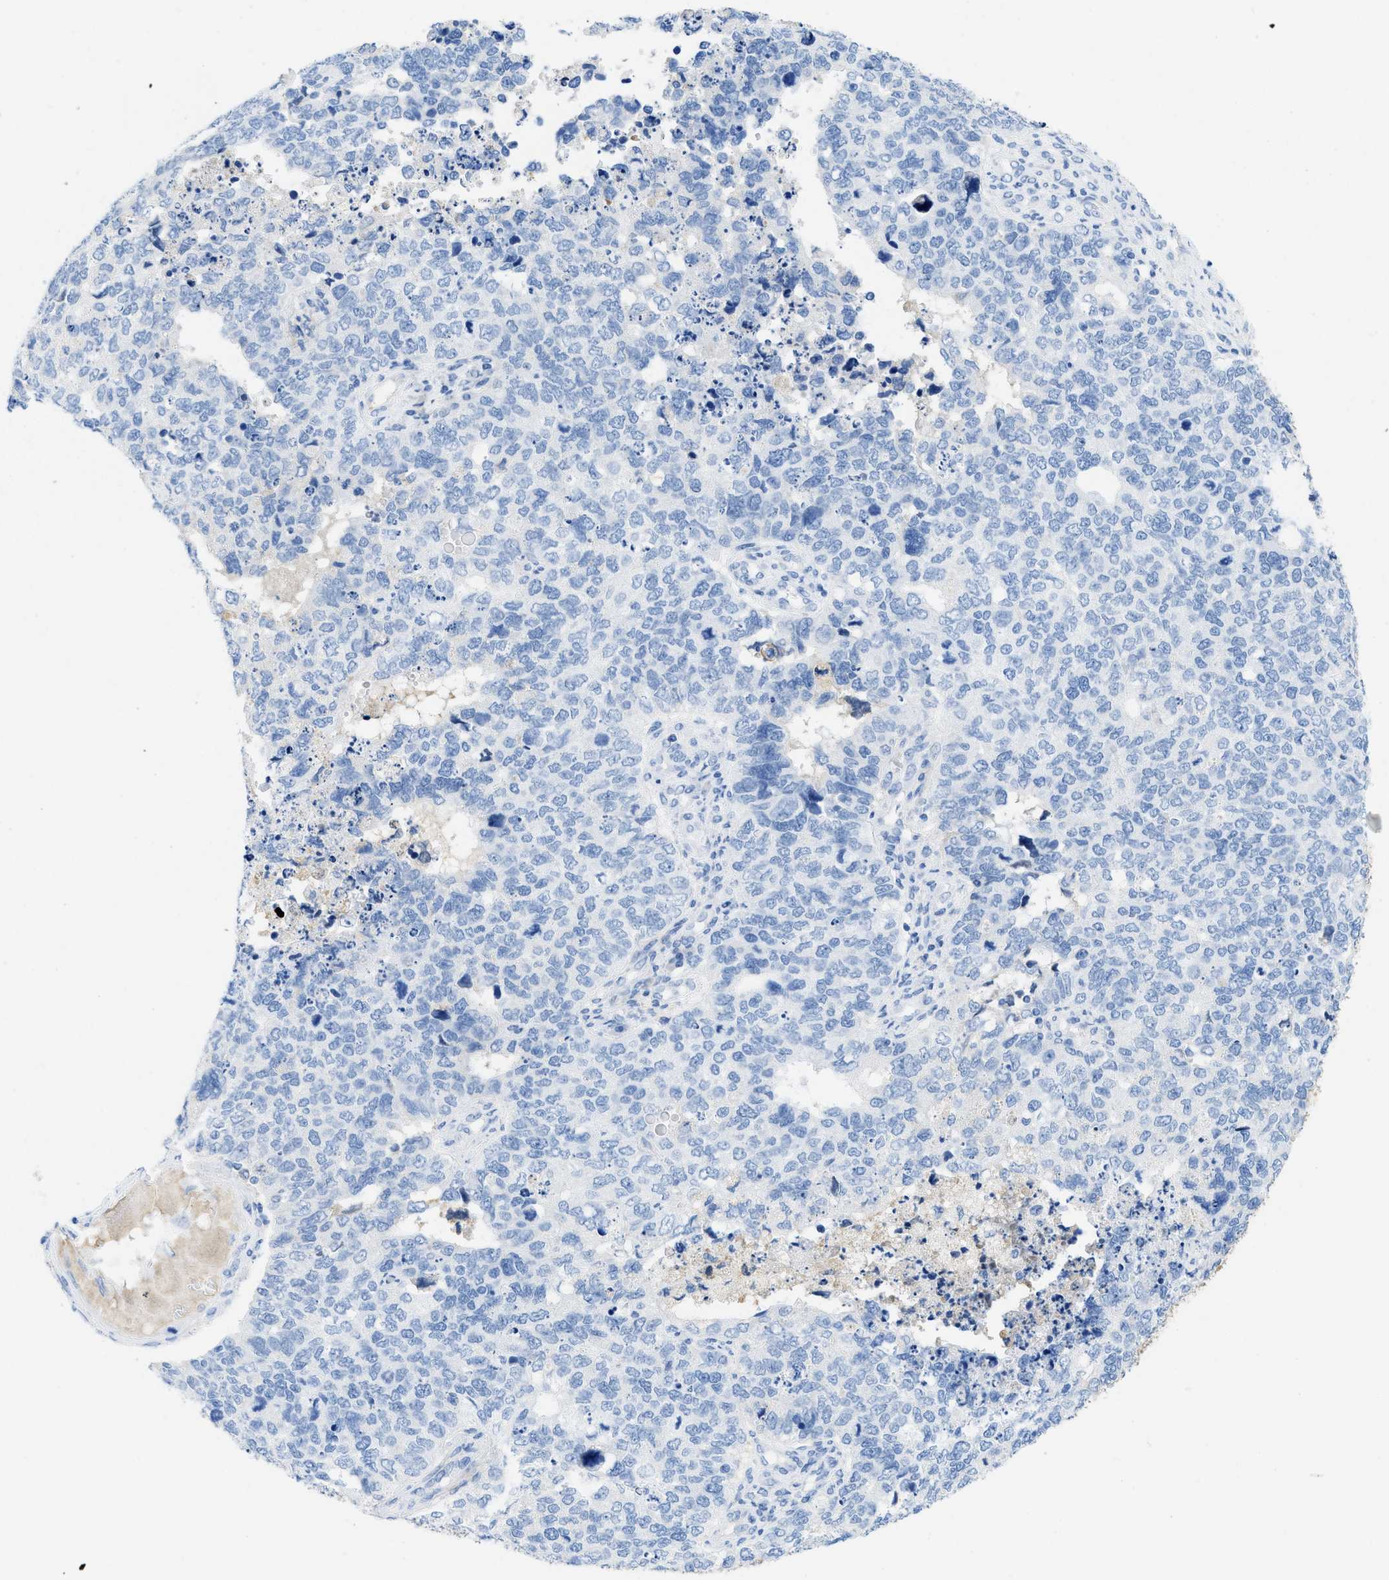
{"staining": {"intensity": "negative", "quantity": "none", "location": "none"}, "tissue": "cervical cancer", "cell_type": "Tumor cells", "image_type": "cancer", "snomed": [{"axis": "morphology", "description": "Squamous cell carcinoma, NOS"}, {"axis": "topography", "description": "Cervix"}], "caption": "The histopathology image displays no significant staining in tumor cells of squamous cell carcinoma (cervical).", "gene": "COL3A1", "patient": {"sex": "female", "age": 63}}